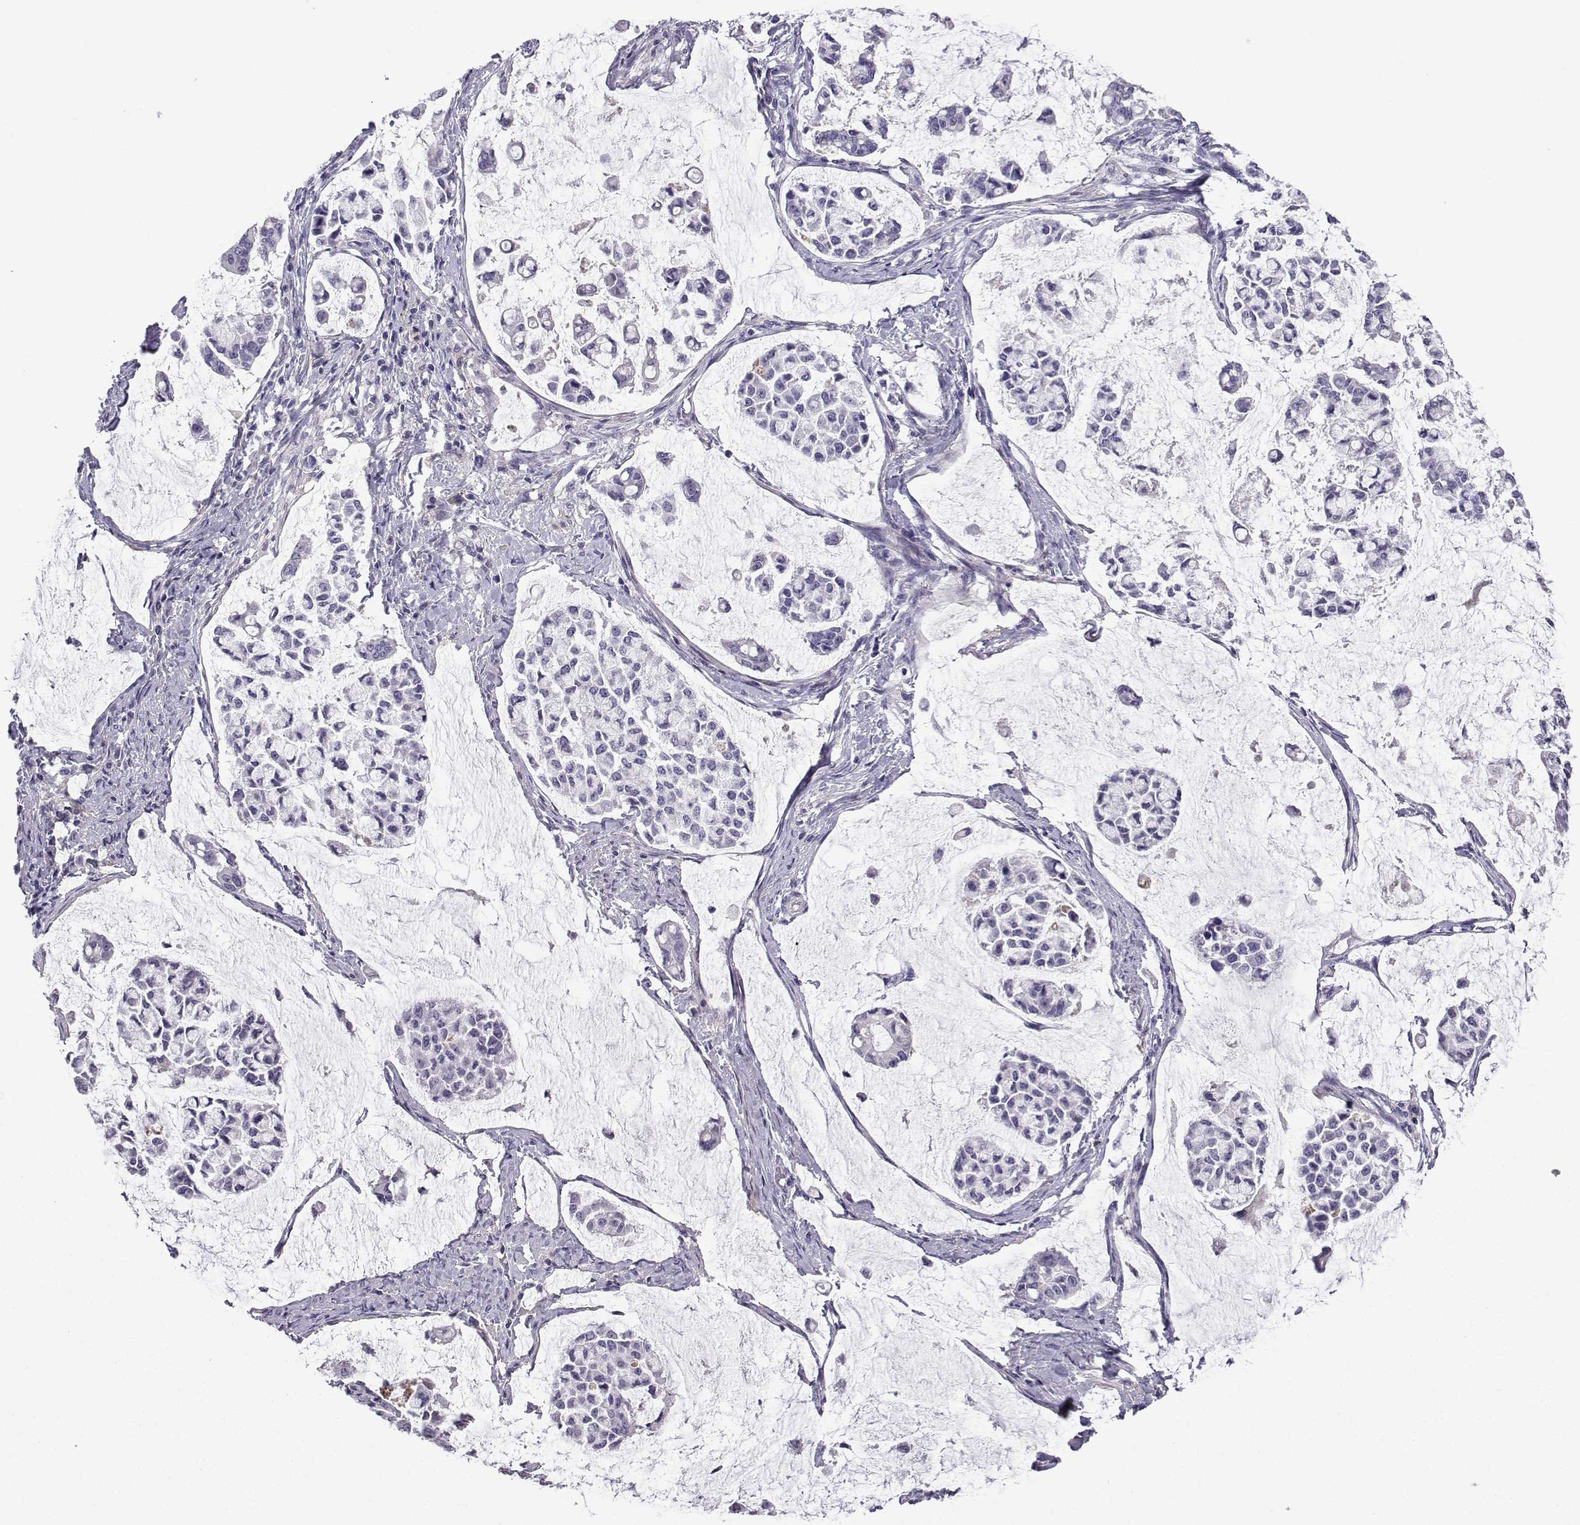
{"staining": {"intensity": "negative", "quantity": "none", "location": "none"}, "tissue": "stomach cancer", "cell_type": "Tumor cells", "image_type": "cancer", "snomed": [{"axis": "morphology", "description": "Adenocarcinoma, NOS"}, {"axis": "topography", "description": "Stomach"}], "caption": "Tumor cells show no significant protein expression in adenocarcinoma (stomach). Nuclei are stained in blue.", "gene": "SPACA7", "patient": {"sex": "male", "age": 82}}